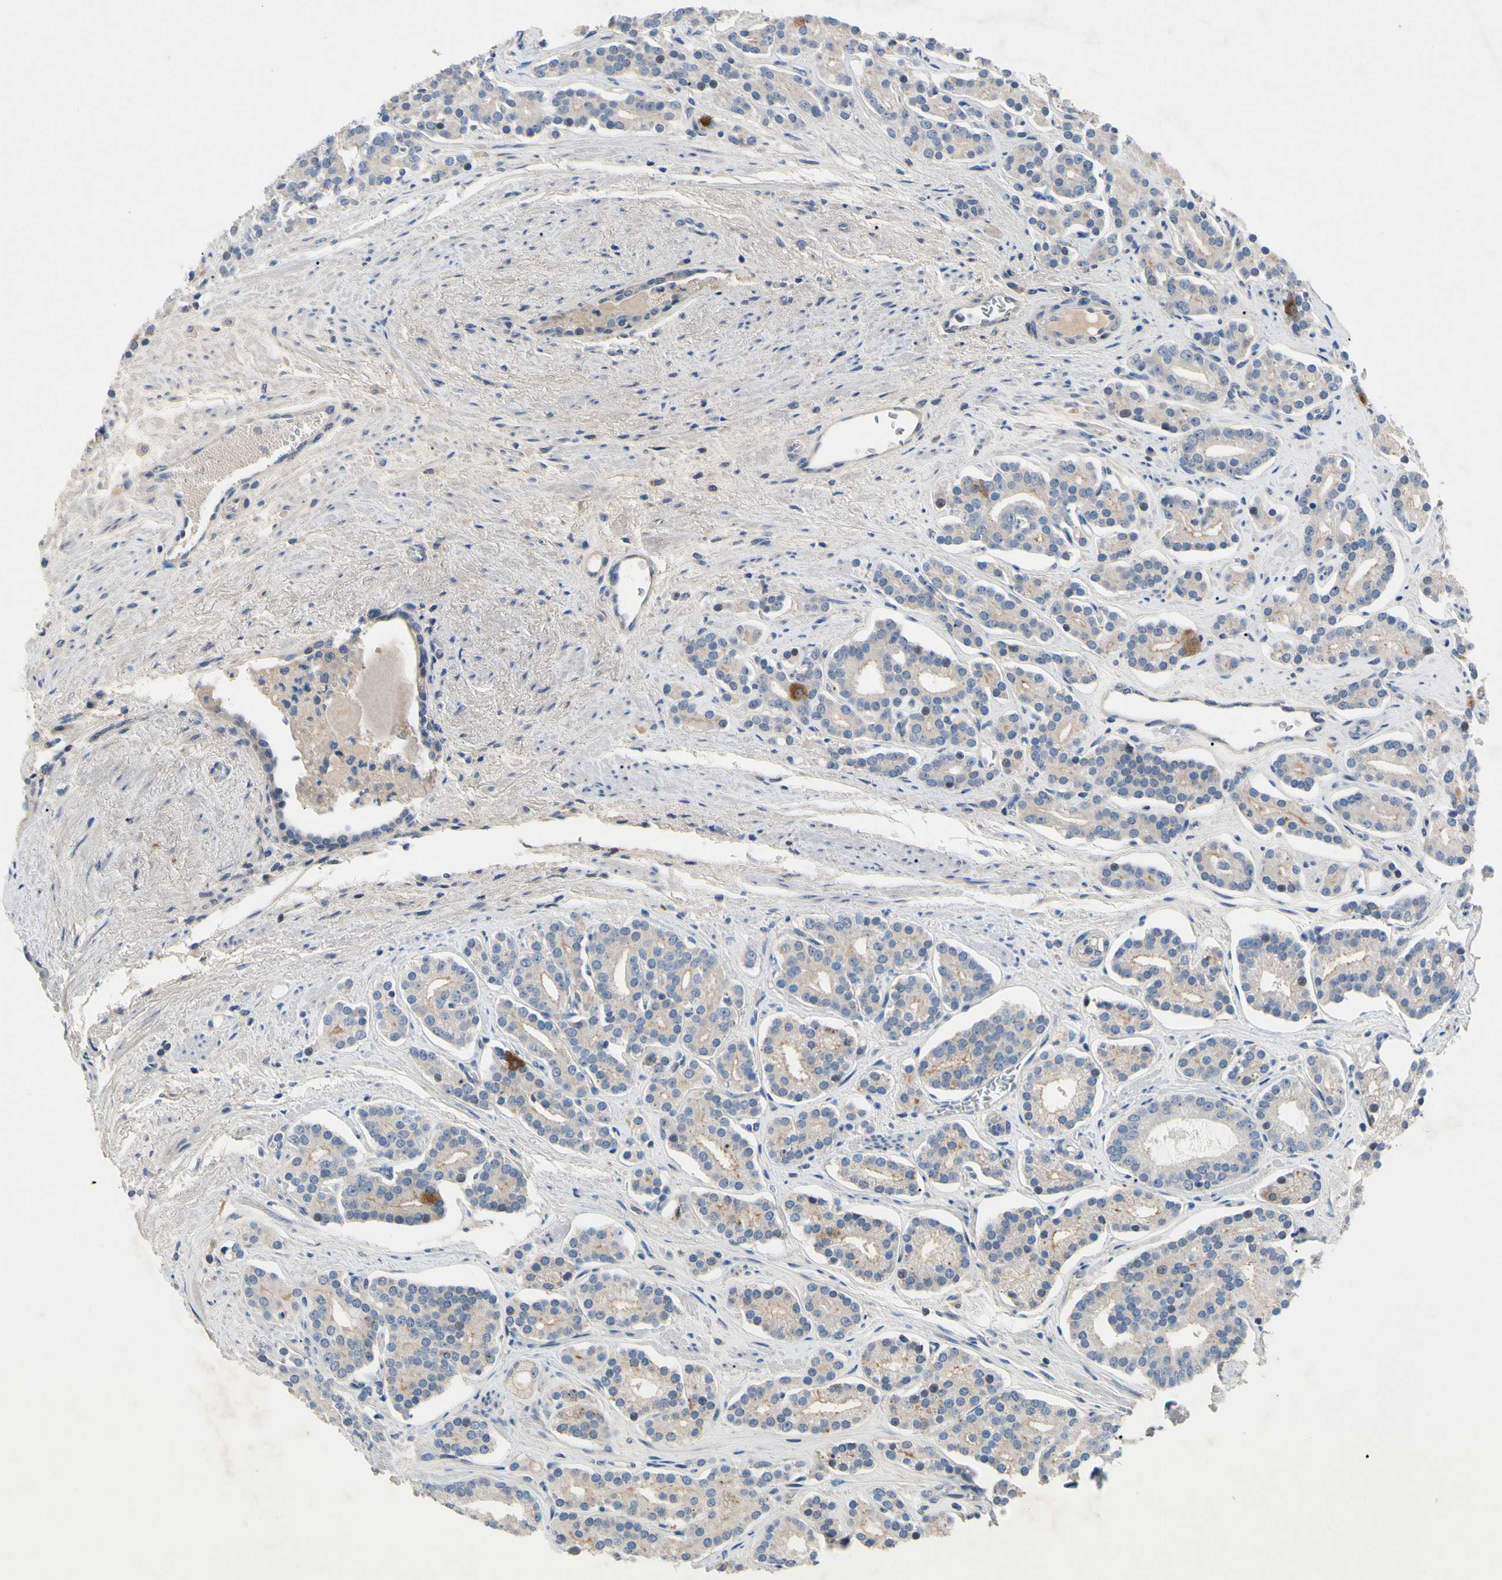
{"staining": {"intensity": "weak", "quantity": "25%-75%", "location": "cytoplasmic/membranous"}, "tissue": "prostate cancer", "cell_type": "Tumor cells", "image_type": "cancer", "snomed": [{"axis": "morphology", "description": "Adenocarcinoma, Low grade"}, {"axis": "topography", "description": "Prostate"}], "caption": "Protein analysis of prostate cancer (adenocarcinoma (low-grade)) tissue displays weak cytoplasmic/membranous expression in about 25%-75% of tumor cells.", "gene": "GAS6", "patient": {"sex": "male", "age": 63}}